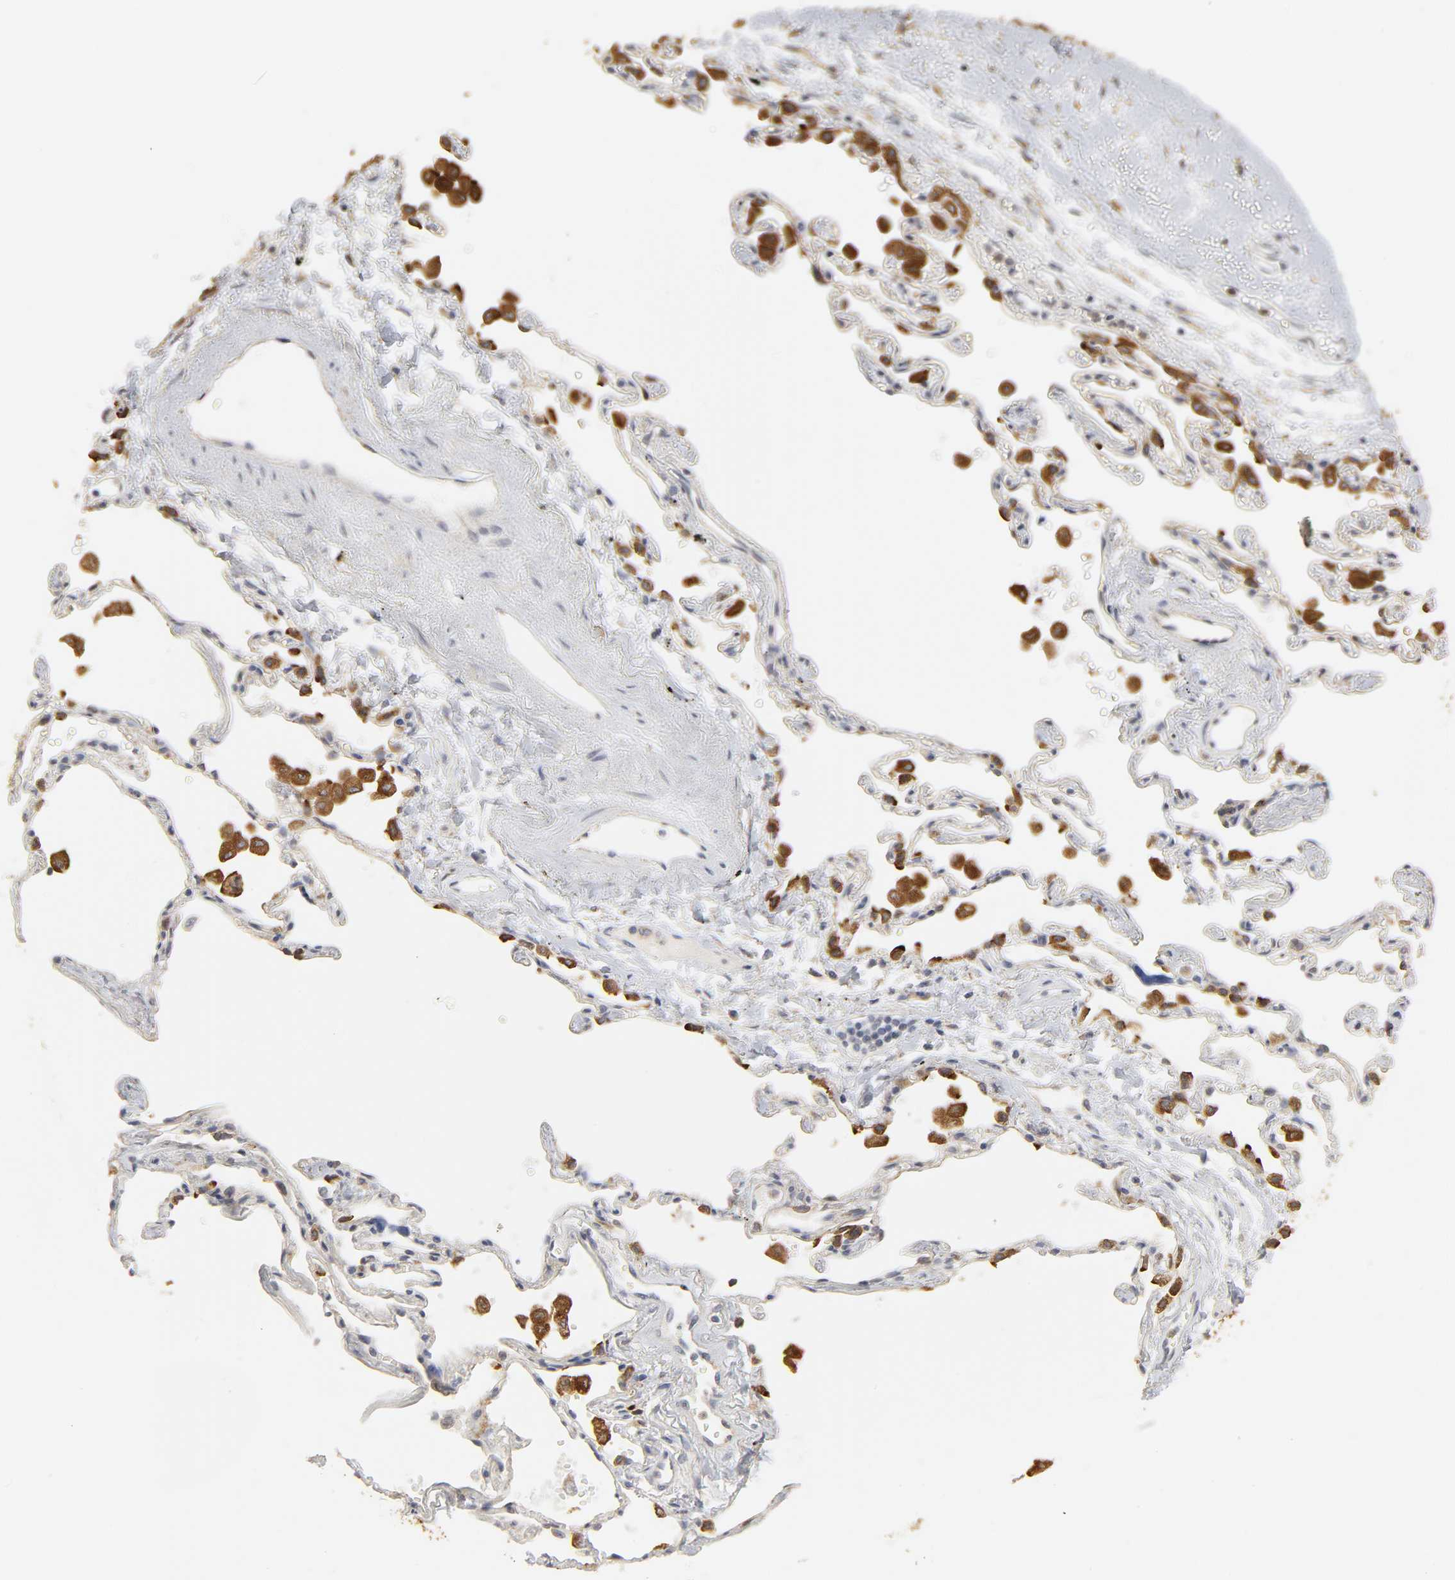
{"staining": {"intensity": "moderate", "quantity": ">75%", "location": "cytoplasmic/membranous"}, "tissue": "adipose tissue", "cell_type": "Adipocytes", "image_type": "normal", "snomed": [{"axis": "morphology", "description": "Normal tissue, NOS"}, {"axis": "morphology", "description": "Adenocarcinoma, NOS"}, {"axis": "topography", "description": "Cartilage tissue"}, {"axis": "topography", "description": "Bronchus"}, {"axis": "topography", "description": "Lung"}], "caption": "A brown stain shows moderate cytoplasmic/membranous expression of a protein in adipocytes of normal human adipose tissue.", "gene": "POR", "patient": {"sex": "female", "age": 67}}